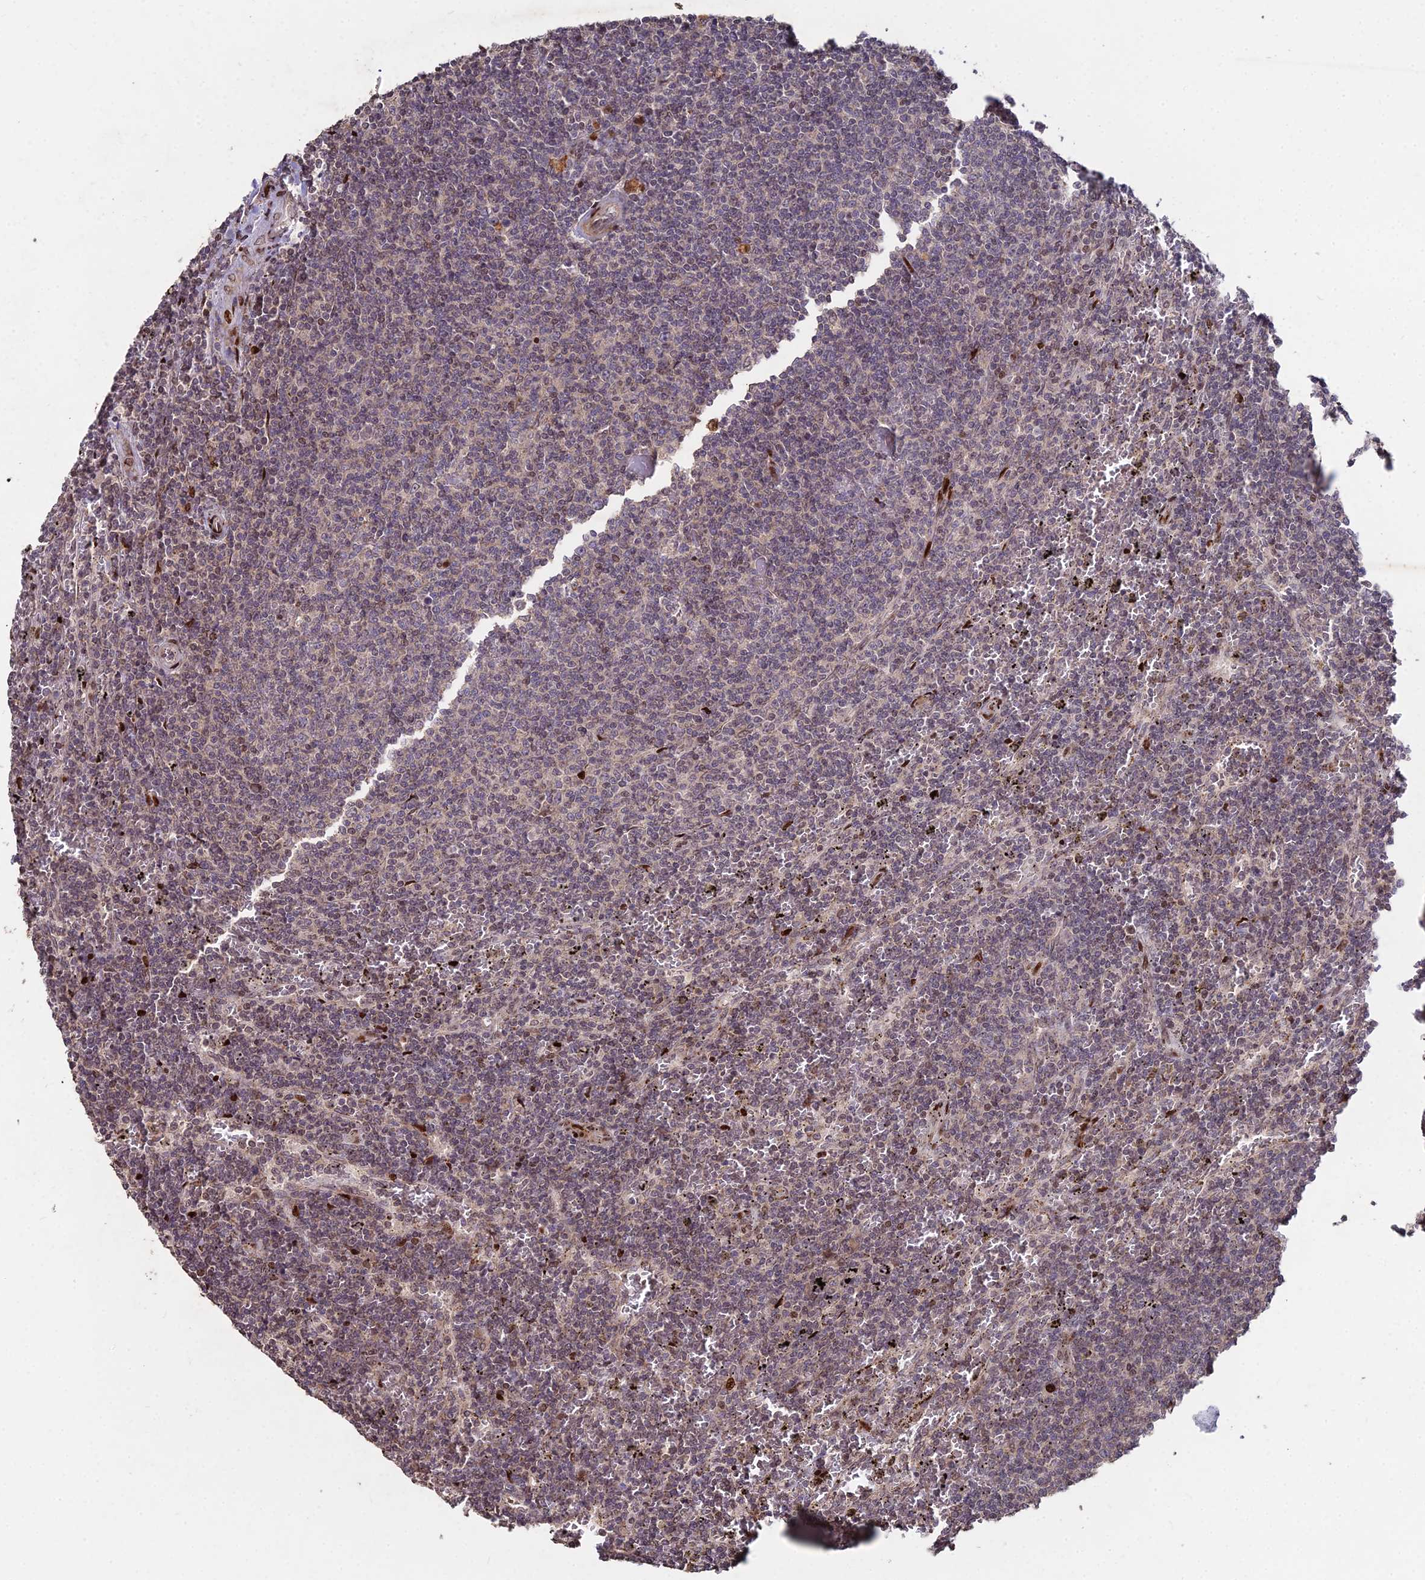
{"staining": {"intensity": "weak", "quantity": "<25%", "location": "cytoplasmic/membranous,nuclear"}, "tissue": "lymphoma", "cell_type": "Tumor cells", "image_type": "cancer", "snomed": [{"axis": "morphology", "description": "Malignant lymphoma, non-Hodgkin's type, Low grade"}, {"axis": "topography", "description": "Spleen"}], "caption": "Immunohistochemical staining of lymphoma shows no significant staining in tumor cells. Brightfield microscopy of IHC stained with DAB (brown) and hematoxylin (blue), captured at high magnification.", "gene": "RBMS2", "patient": {"sex": "female", "age": 50}}